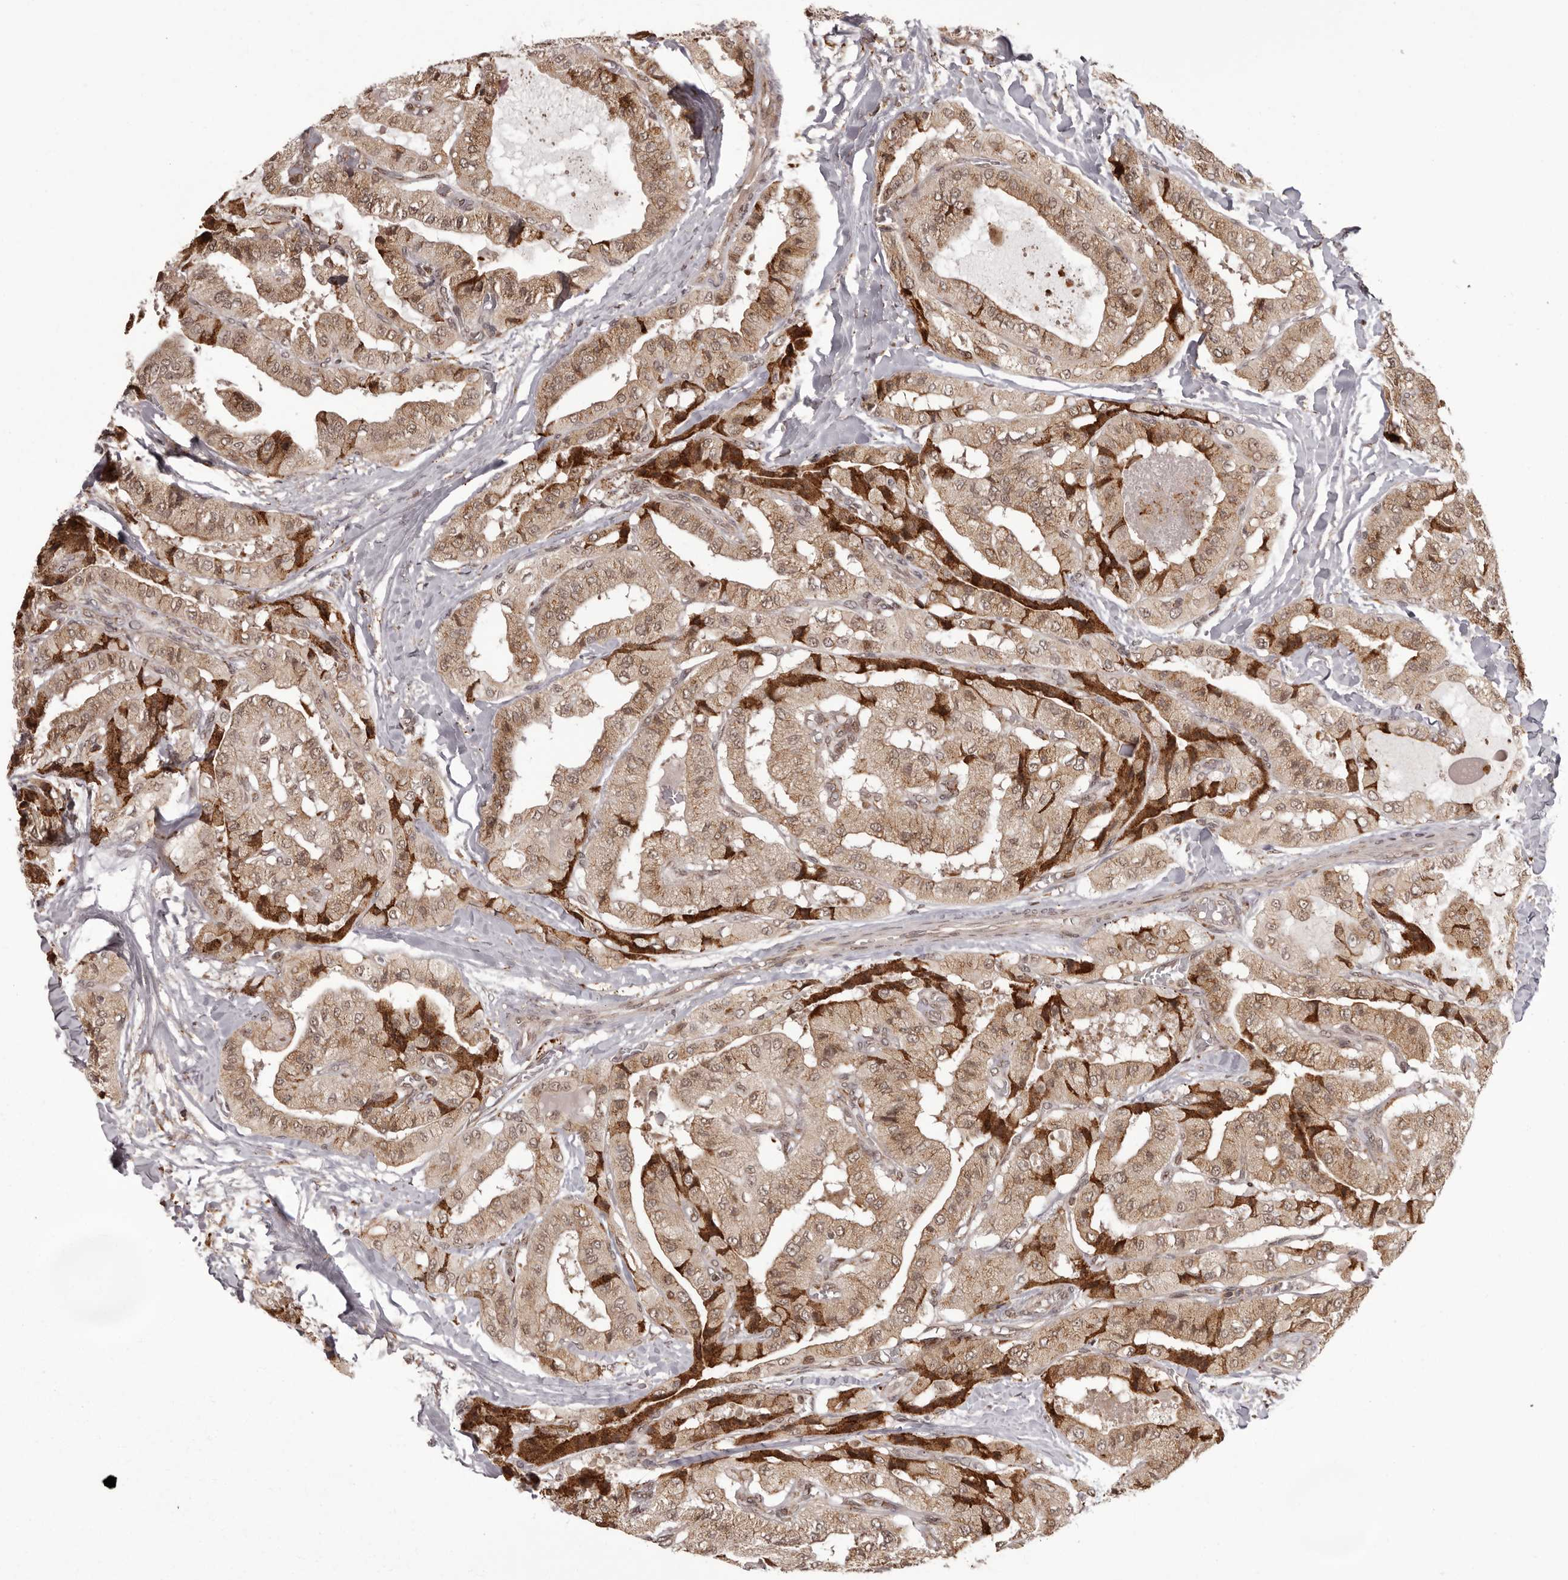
{"staining": {"intensity": "moderate", "quantity": ">75%", "location": "cytoplasmic/membranous,nuclear"}, "tissue": "thyroid cancer", "cell_type": "Tumor cells", "image_type": "cancer", "snomed": [{"axis": "morphology", "description": "Papillary adenocarcinoma, NOS"}, {"axis": "topography", "description": "Thyroid gland"}], "caption": "The micrograph reveals staining of papillary adenocarcinoma (thyroid), revealing moderate cytoplasmic/membranous and nuclear protein staining (brown color) within tumor cells.", "gene": "IL32", "patient": {"sex": "female", "age": 59}}